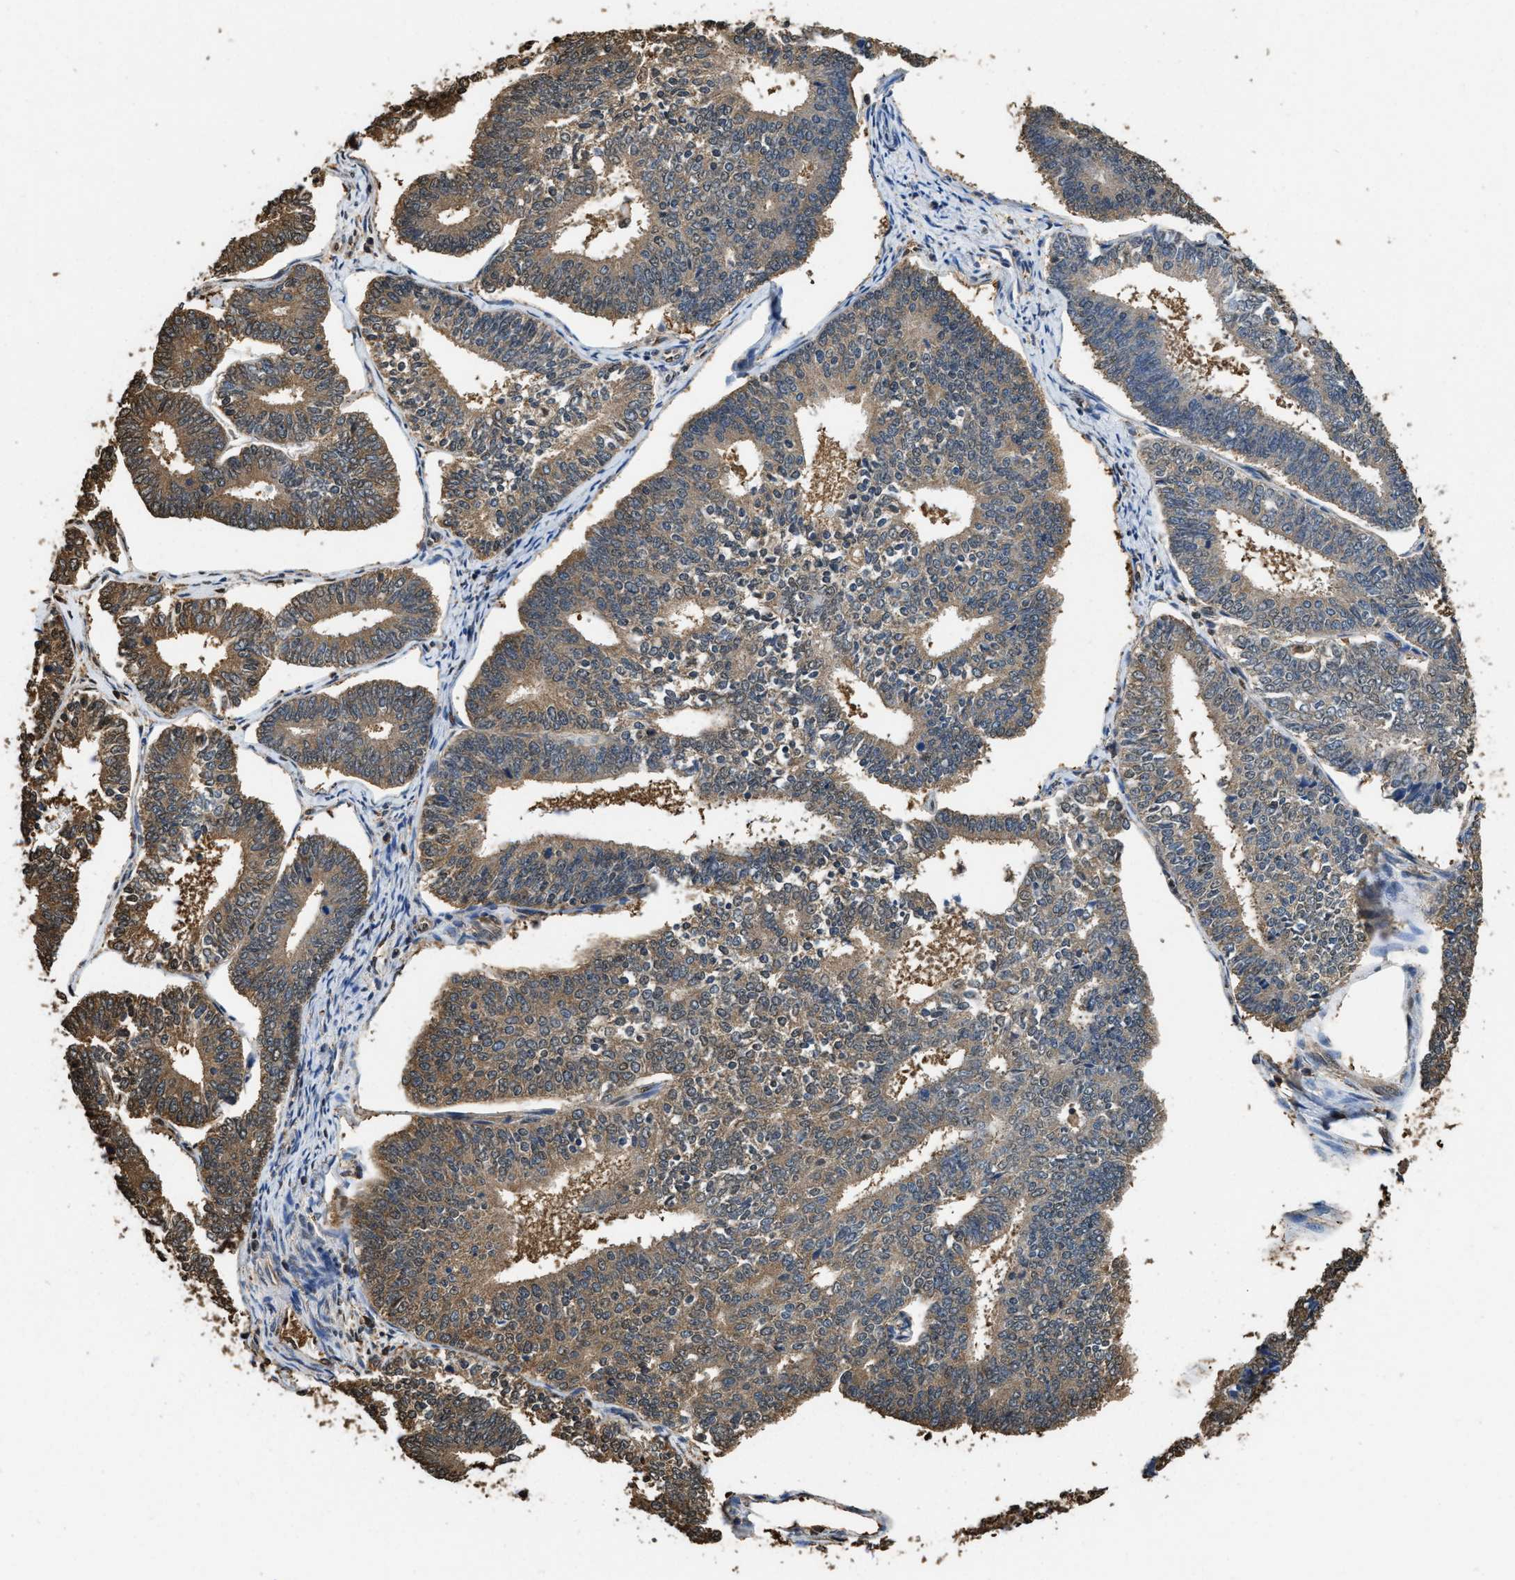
{"staining": {"intensity": "moderate", "quantity": ">75%", "location": "cytoplasmic/membranous"}, "tissue": "endometrial cancer", "cell_type": "Tumor cells", "image_type": "cancer", "snomed": [{"axis": "morphology", "description": "Adenocarcinoma, NOS"}, {"axis": "topography", "description": "Endometrium"}], "caption": "Immunohistochemical staining of human endometrial cancer shows medium levels of moderate cytoplasmic/membranous protein expression in about >75% of tumor cells.", "gene": "GAPDH", "patient": {"sex": "female", "age": 70}}